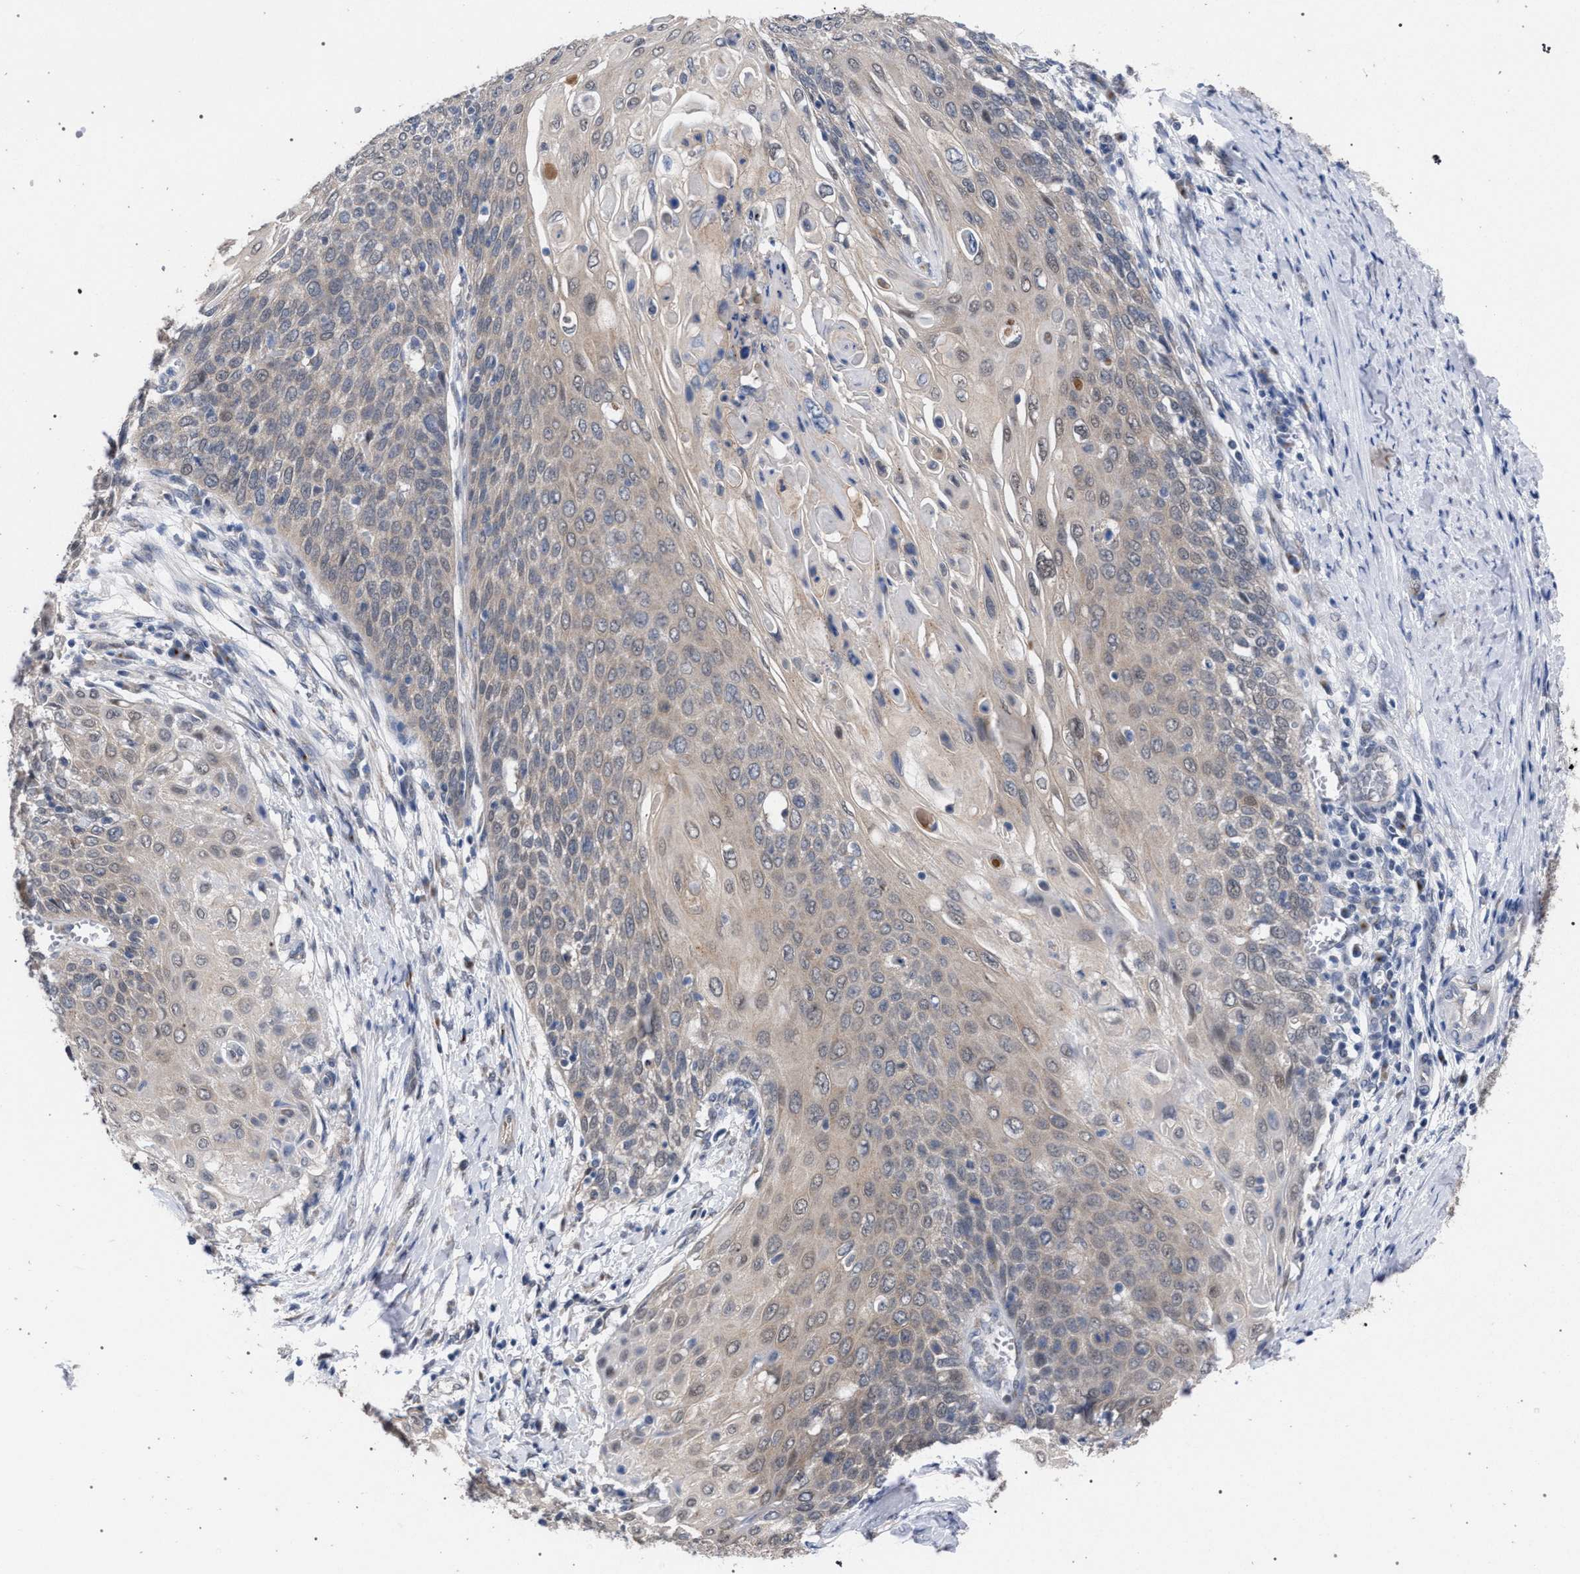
{"staining": {"intensity": "weak", "quantity": "<25%", "location": "cytoplasmic/membranous"}, "tissue": "cervical cancer", "cell_type": "Tumor cells", "image_type": "cancer", "snomed": [{"axis": "morphology", "description": "Squamous cell carcinoma, NOS"}, {"axis": "topography", "description": "Cervix"}], "caption": "Cervical squamous cell carcinoma was stained to show a protein in brown. There is no significant positivity in tumor cells. (DAB immunohistochemistry, high magnification).", "gene": "GOLGA2", "patient": {"sex": "female", "age": 39}}